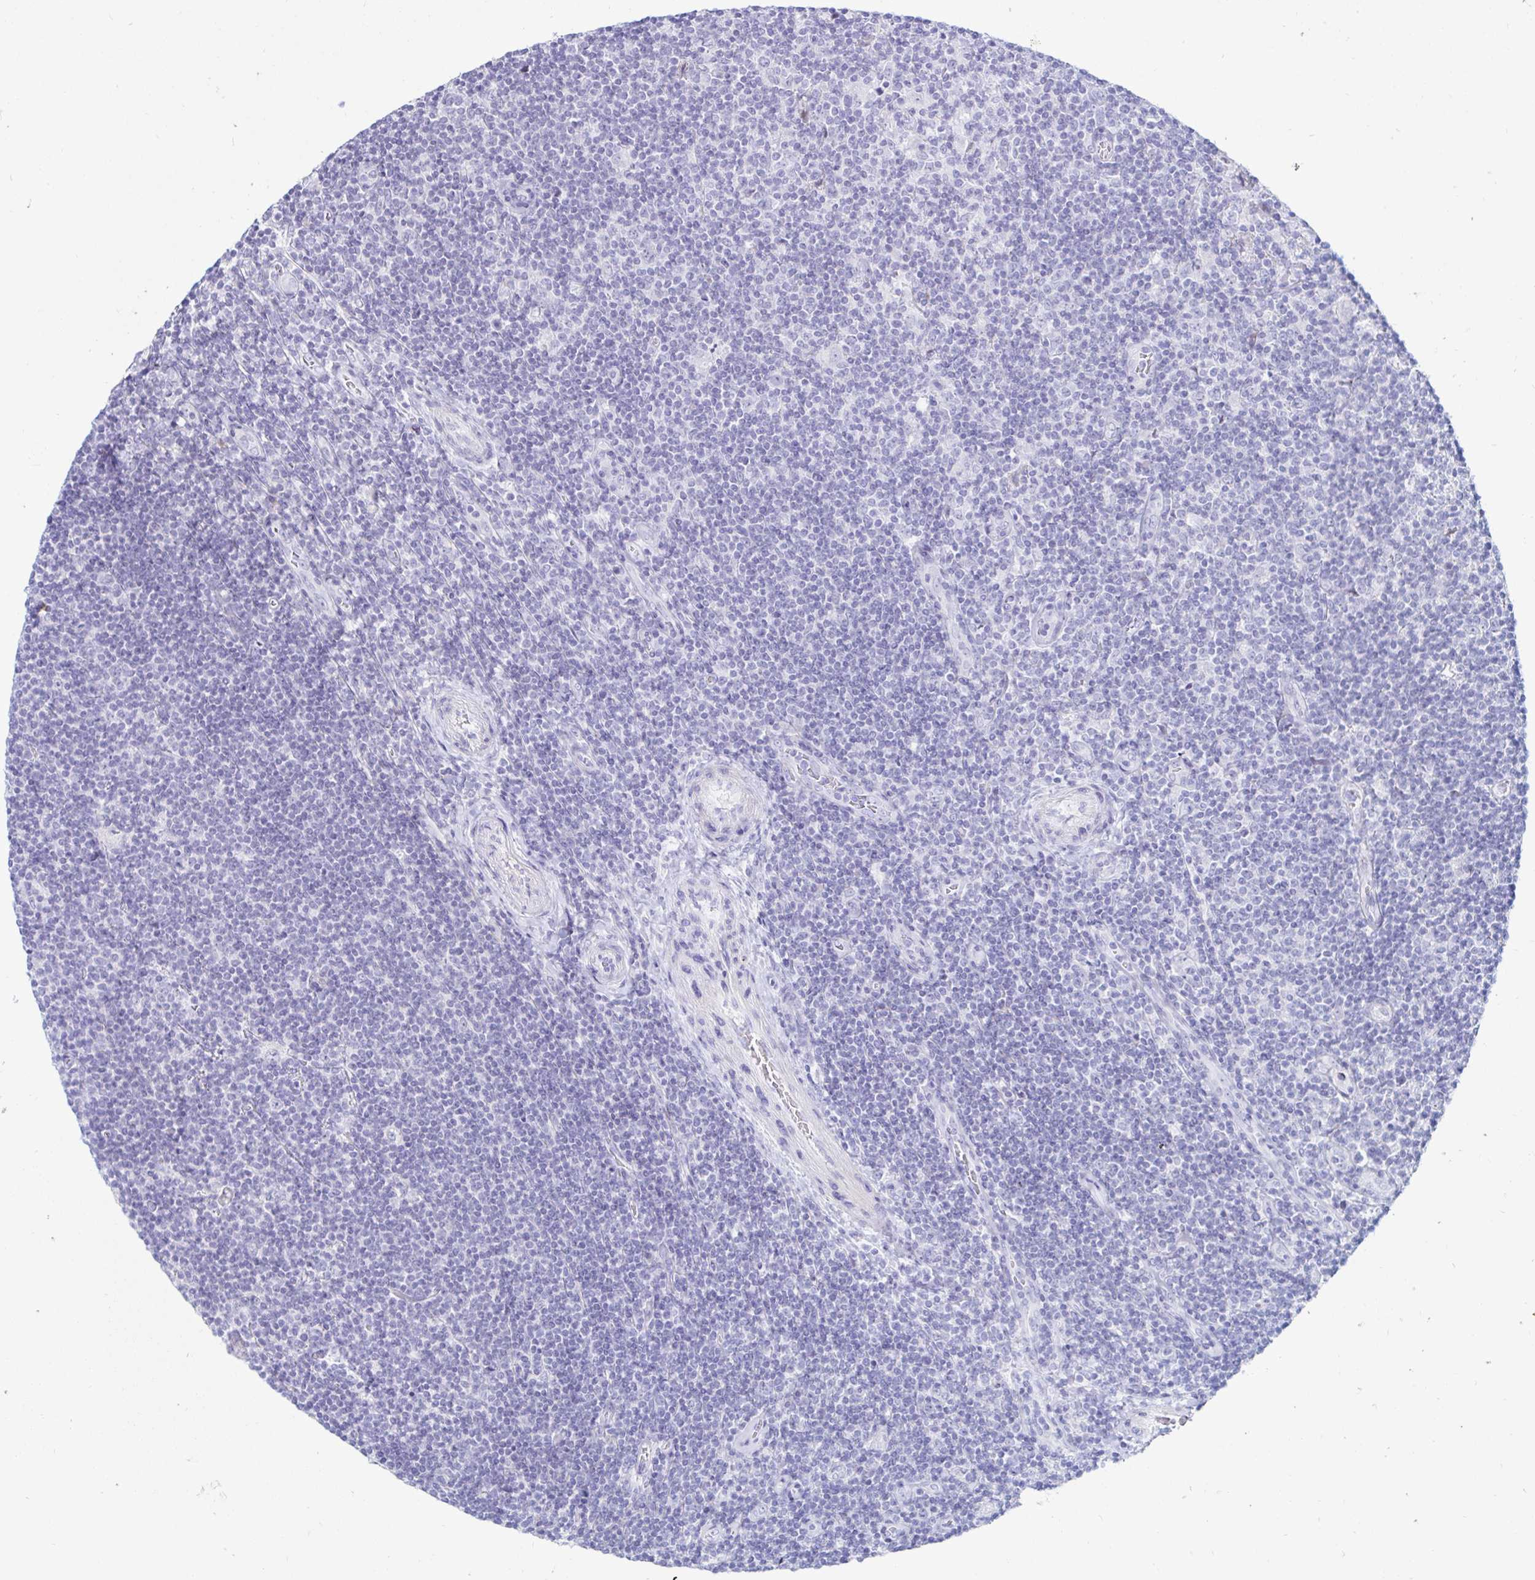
{"staining": {"intensity": "negative", "quantity": "none", "location": "none"}, "tissue": "lymphoma", "cell_type": "Tumor cells", "image_type": "cancer", "snomed": [{"axis": "morphology", "description": "Hodgkin's disease, NOS"}, {"axis": "topography", "description": "Lymph node"}], "caption": "Tumor cells are negative for protein expression in human lymphoma.", "gene": "BEST1", "patient": {"sex": "male", "age": 40}}